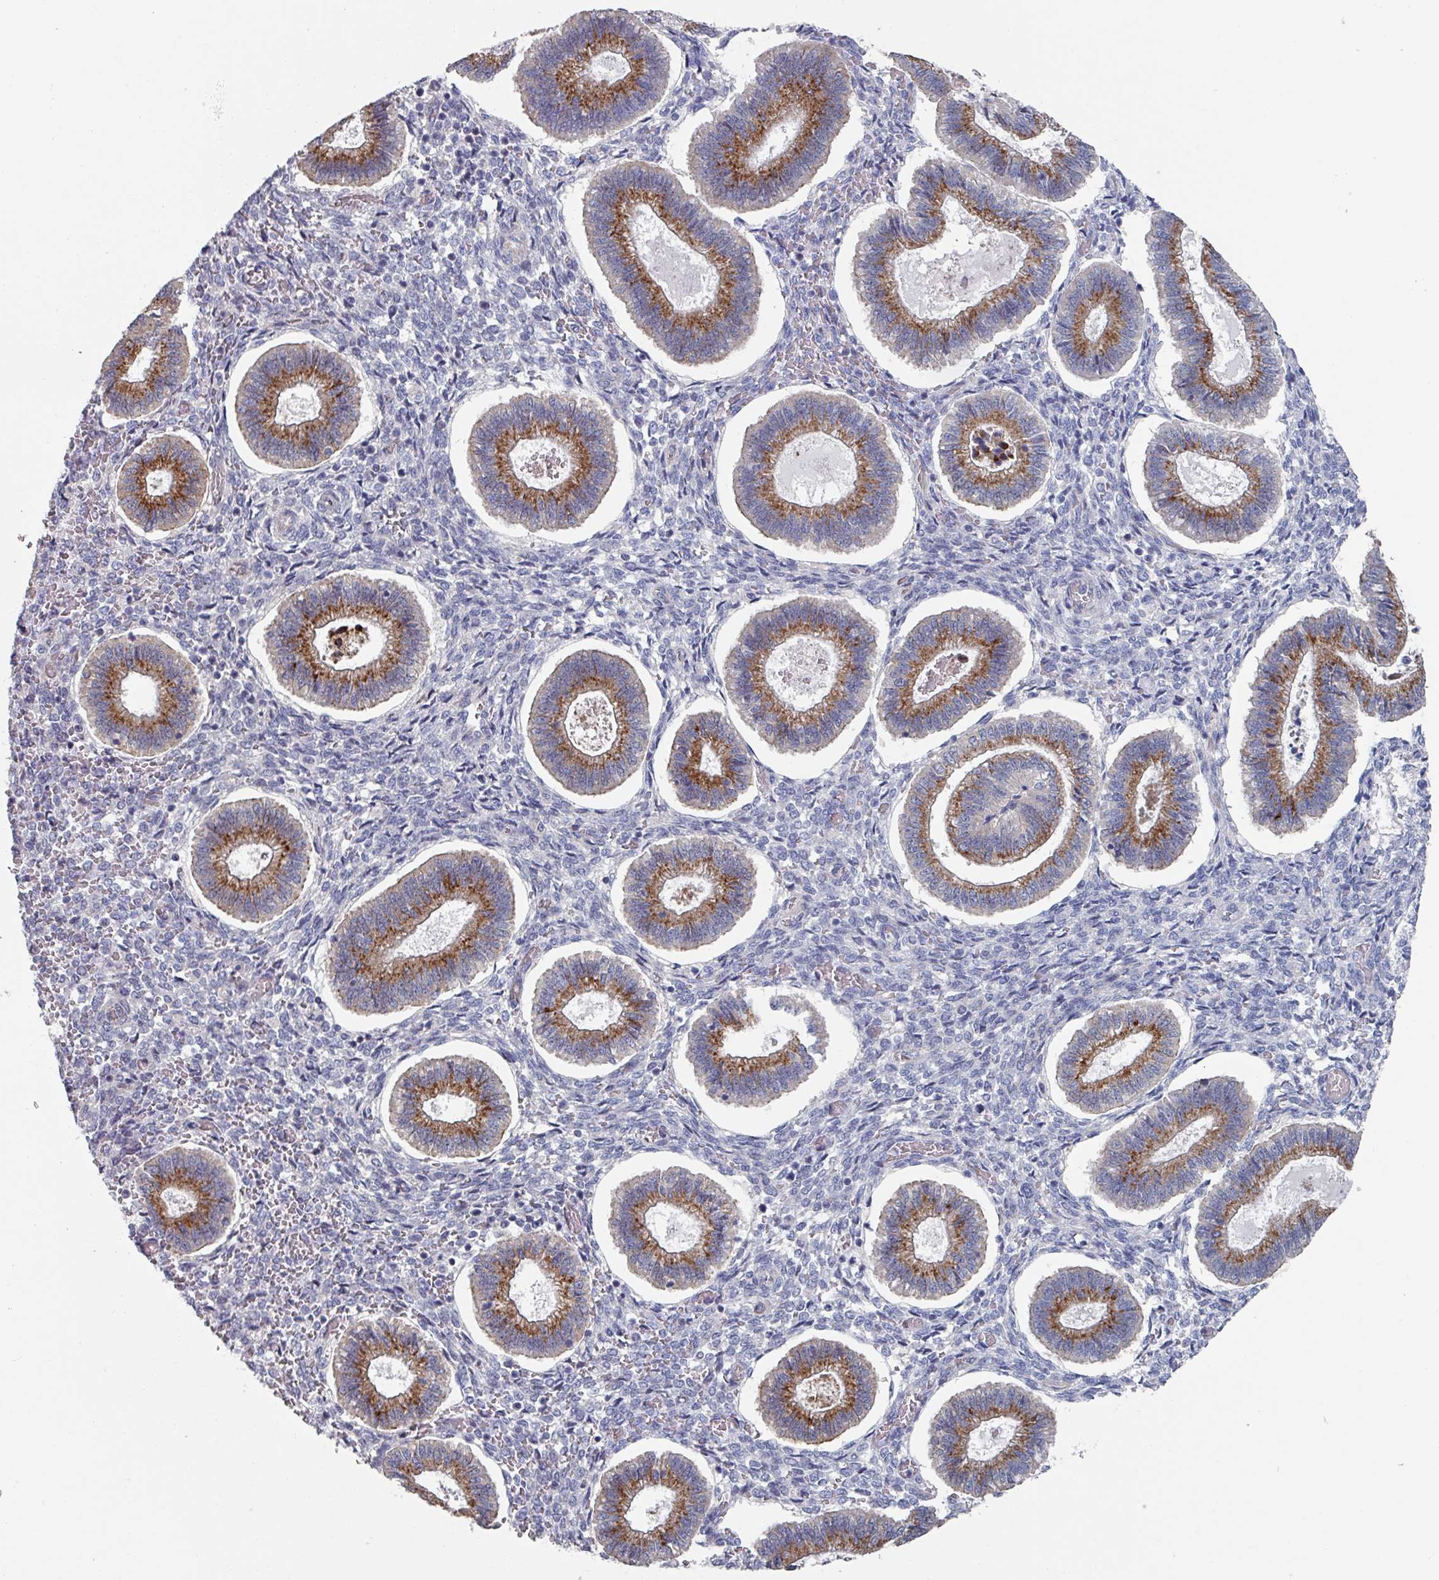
{"staining": {"intensity": "negative", "quantity": "none", "location": "none"}, "tissue": "endometrium", "cell_type": "Cells in endometrial stroma", "image_type": "normal", "snomed": [{"axis": "morphology", "description": "Normal tissue, NOS"}, {"axis": "topography", "description": "Endometrium"}], "caption": "High power microscopy photomicrograph of an immunohistochemistry micrograph of unremarkable endometrium, revealing no significant staining in cells in endometrial stroma.", "gene": "EFL1", "patient": {"sex": "female", "age": 25}}